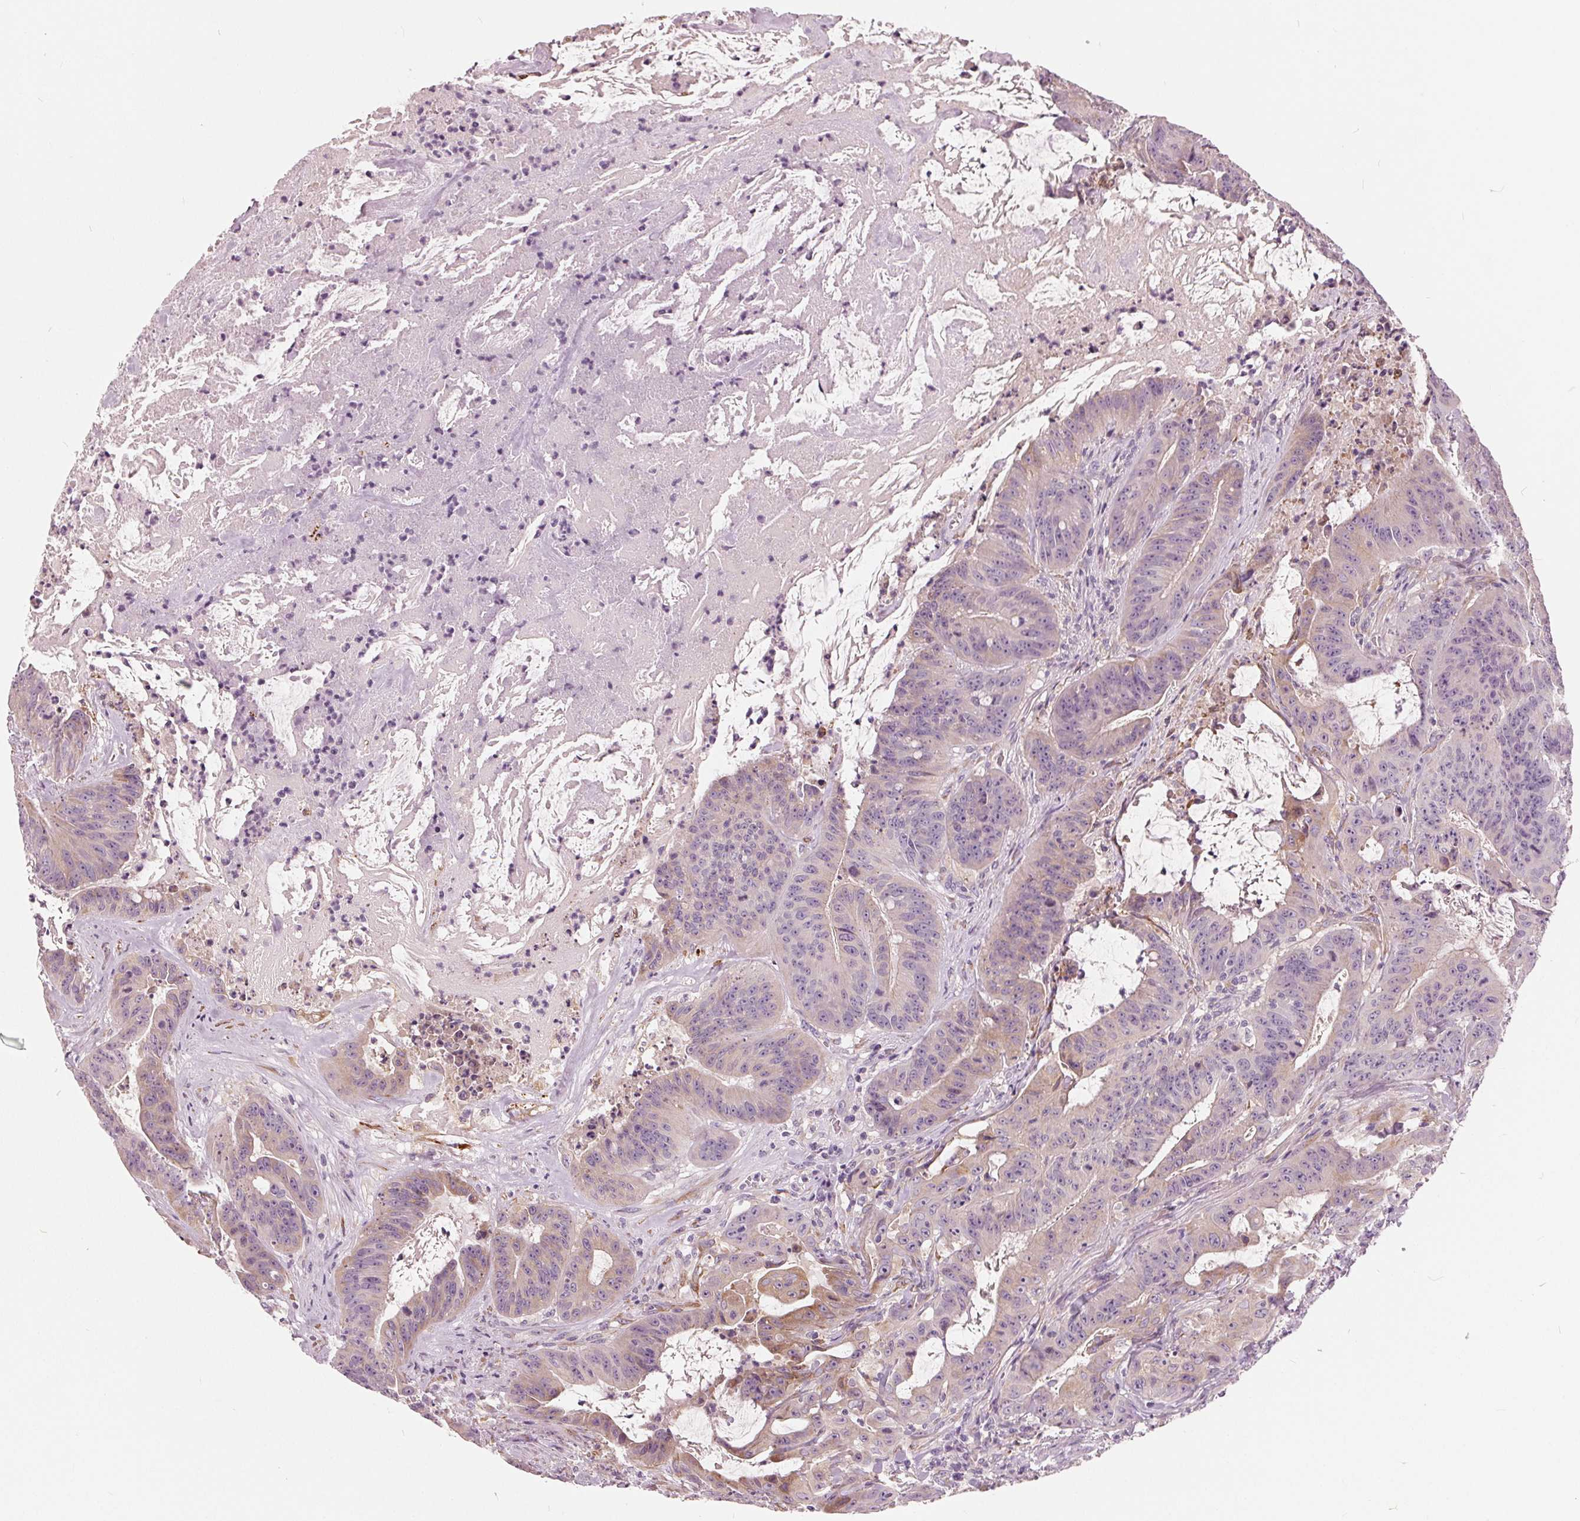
{"staining": {"intensity": "weak", "quantity": "<25%", "location": "cytoplasmic/membranous"}, "tissue": "colorectal cancer", "cell_type": "Tumor cells", "image_type": "cancer", "snomed": [{"axis": "morphology", "description": "Adenocarcinoma, NOS"}, {"axis": "topography", "description": "Colon"}], "caption": "This is an immunohistochemistry histopathology image of colorectal cancer (adenocarcinoma). There is no expression in tumor cells.", "gene": "LHFPL7", "patient": {"sex": "male", "age": 33}}